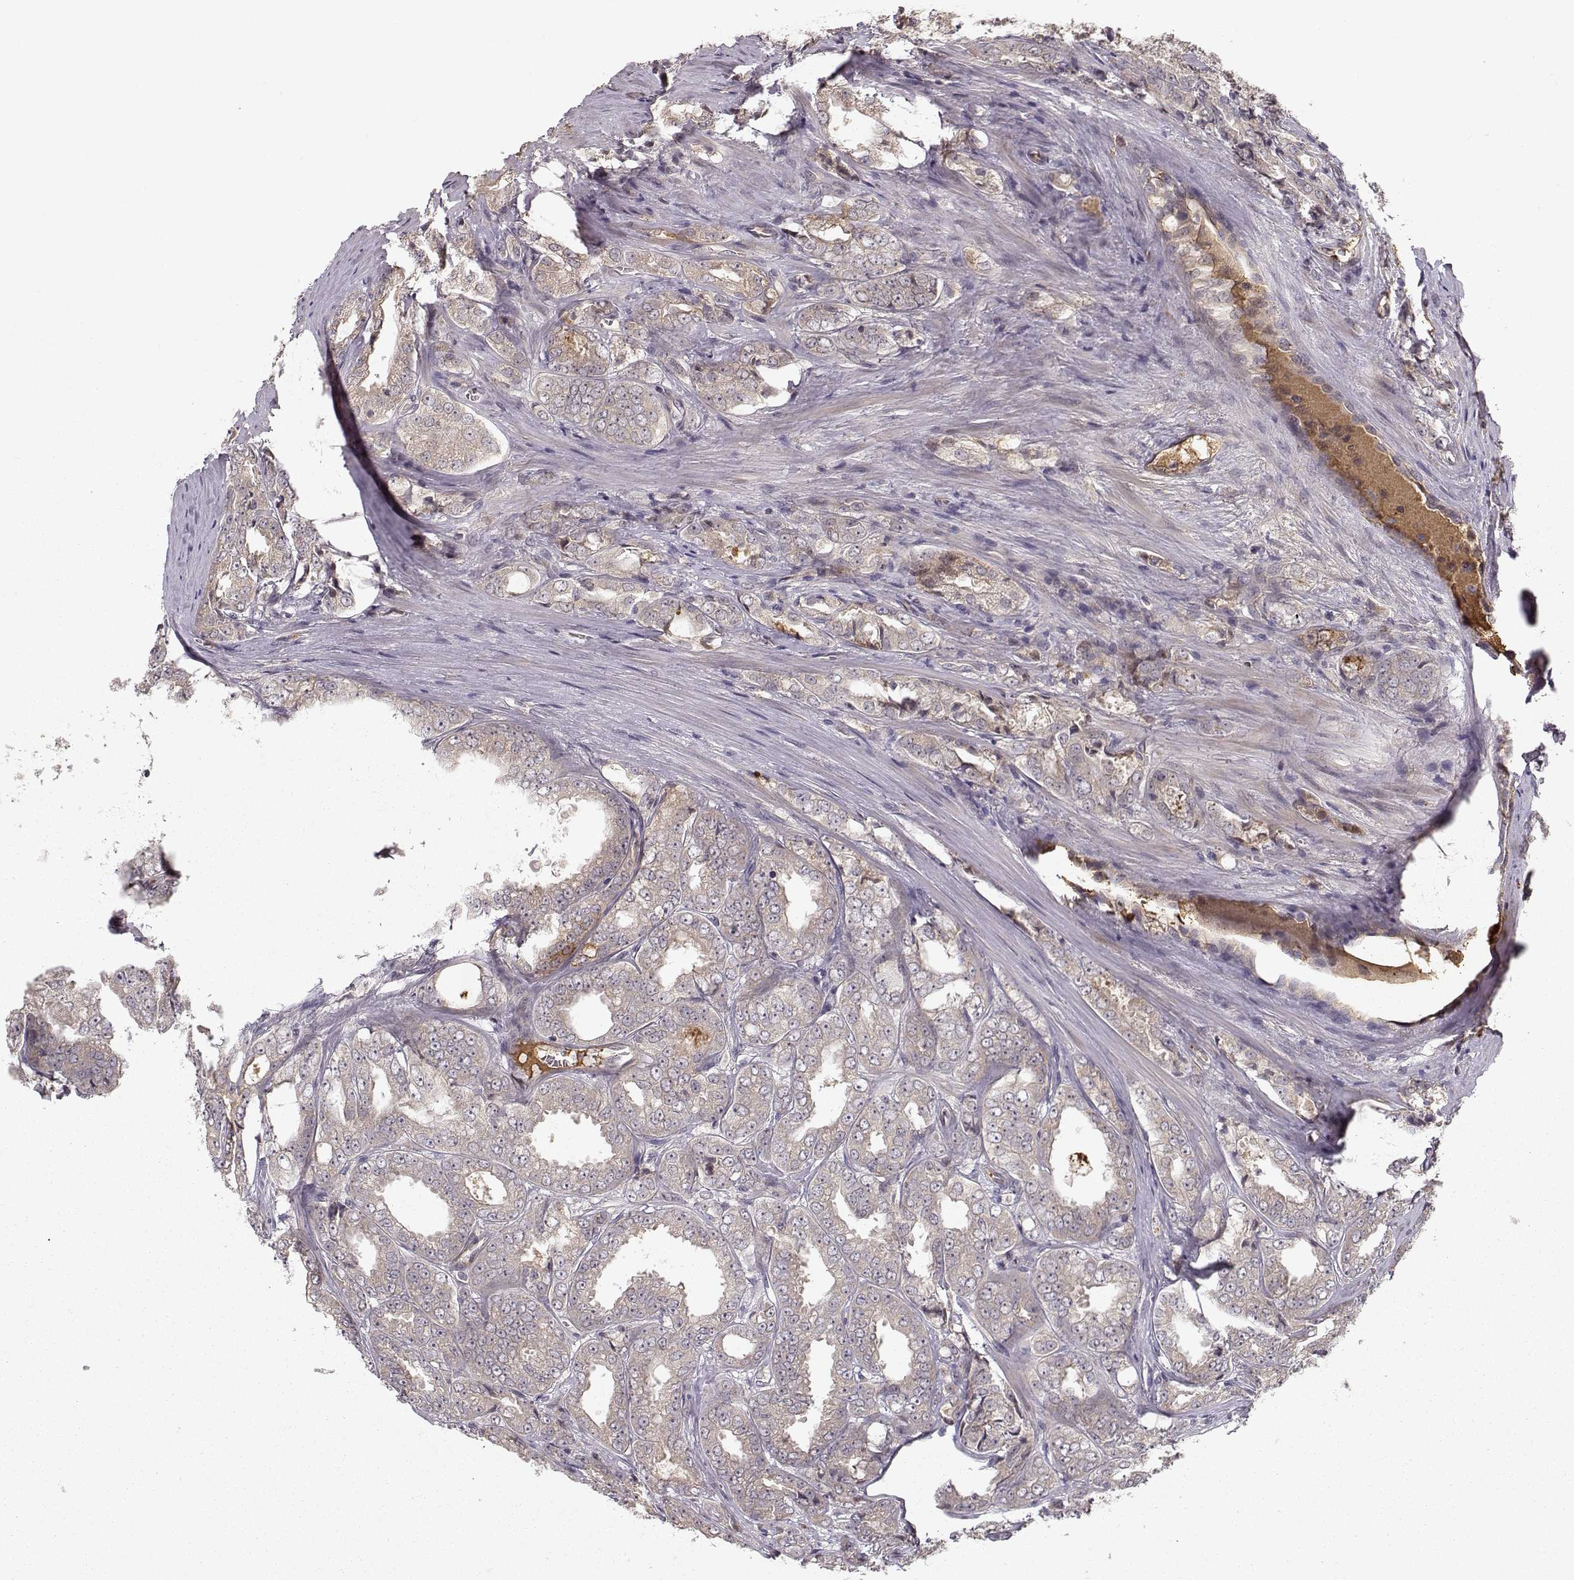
{"staining": {"intensity": "negative", "quantity": "none", "location": "none"}, "tissue": "prostate cancer", "cell_type": "Tumor cells", "image_type": "cancer", "snomed": [{"axis": "morphology", "description": "Adenocarcinoma, NOS"}, {"axis": "morphology", "description": "Adenocarcinoma, High grade"}, {"axis": "topography", "description": "Prostate"}], "caption": "IHC of adenocarcinoma (prostate) shows no expression in tumor cells. Nuclei are stained in blue.", "gene": "WNT6", "patient": {"sex": "male", "age": 70}}